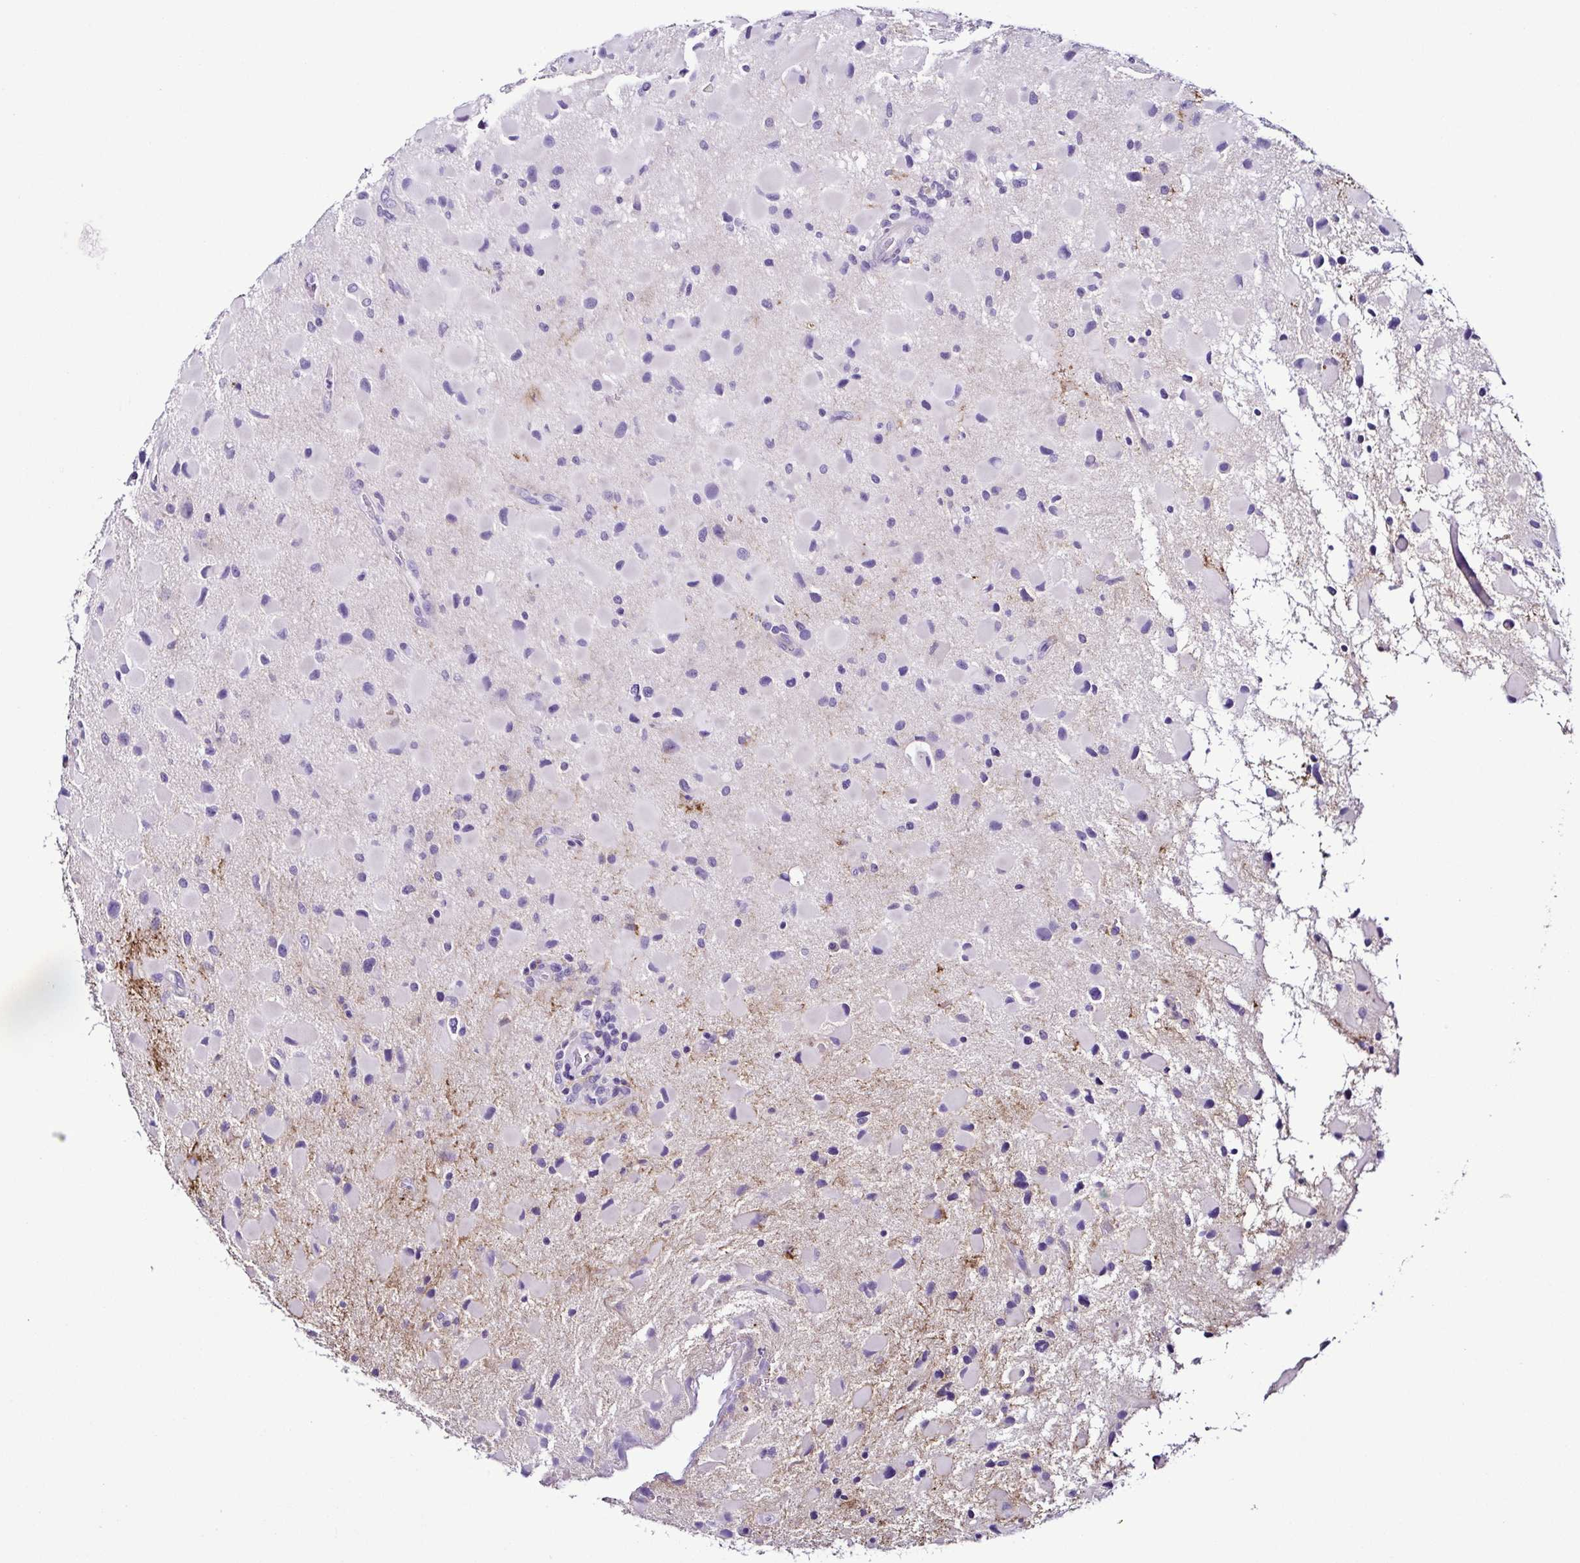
{"staining": {"intensity": "negative", "quantity": "none", "location": "none"}, "tissue": "glioma", "cell_type": "Tumor cells", "image_type": "cancer", "snomed": [{"axis": "morphology", "description": "Glioma, malignant, Low grade"}, {"axis": "topography", "description": "Brain"}], "caption": "A high-resolution micrograph shows immunohistochemistry staining of malignant low-grade glioma, which demonstrates no significant staining in tumor cells.", "gene": "SRL", "patient": {"sex": "female", "age": 32}}